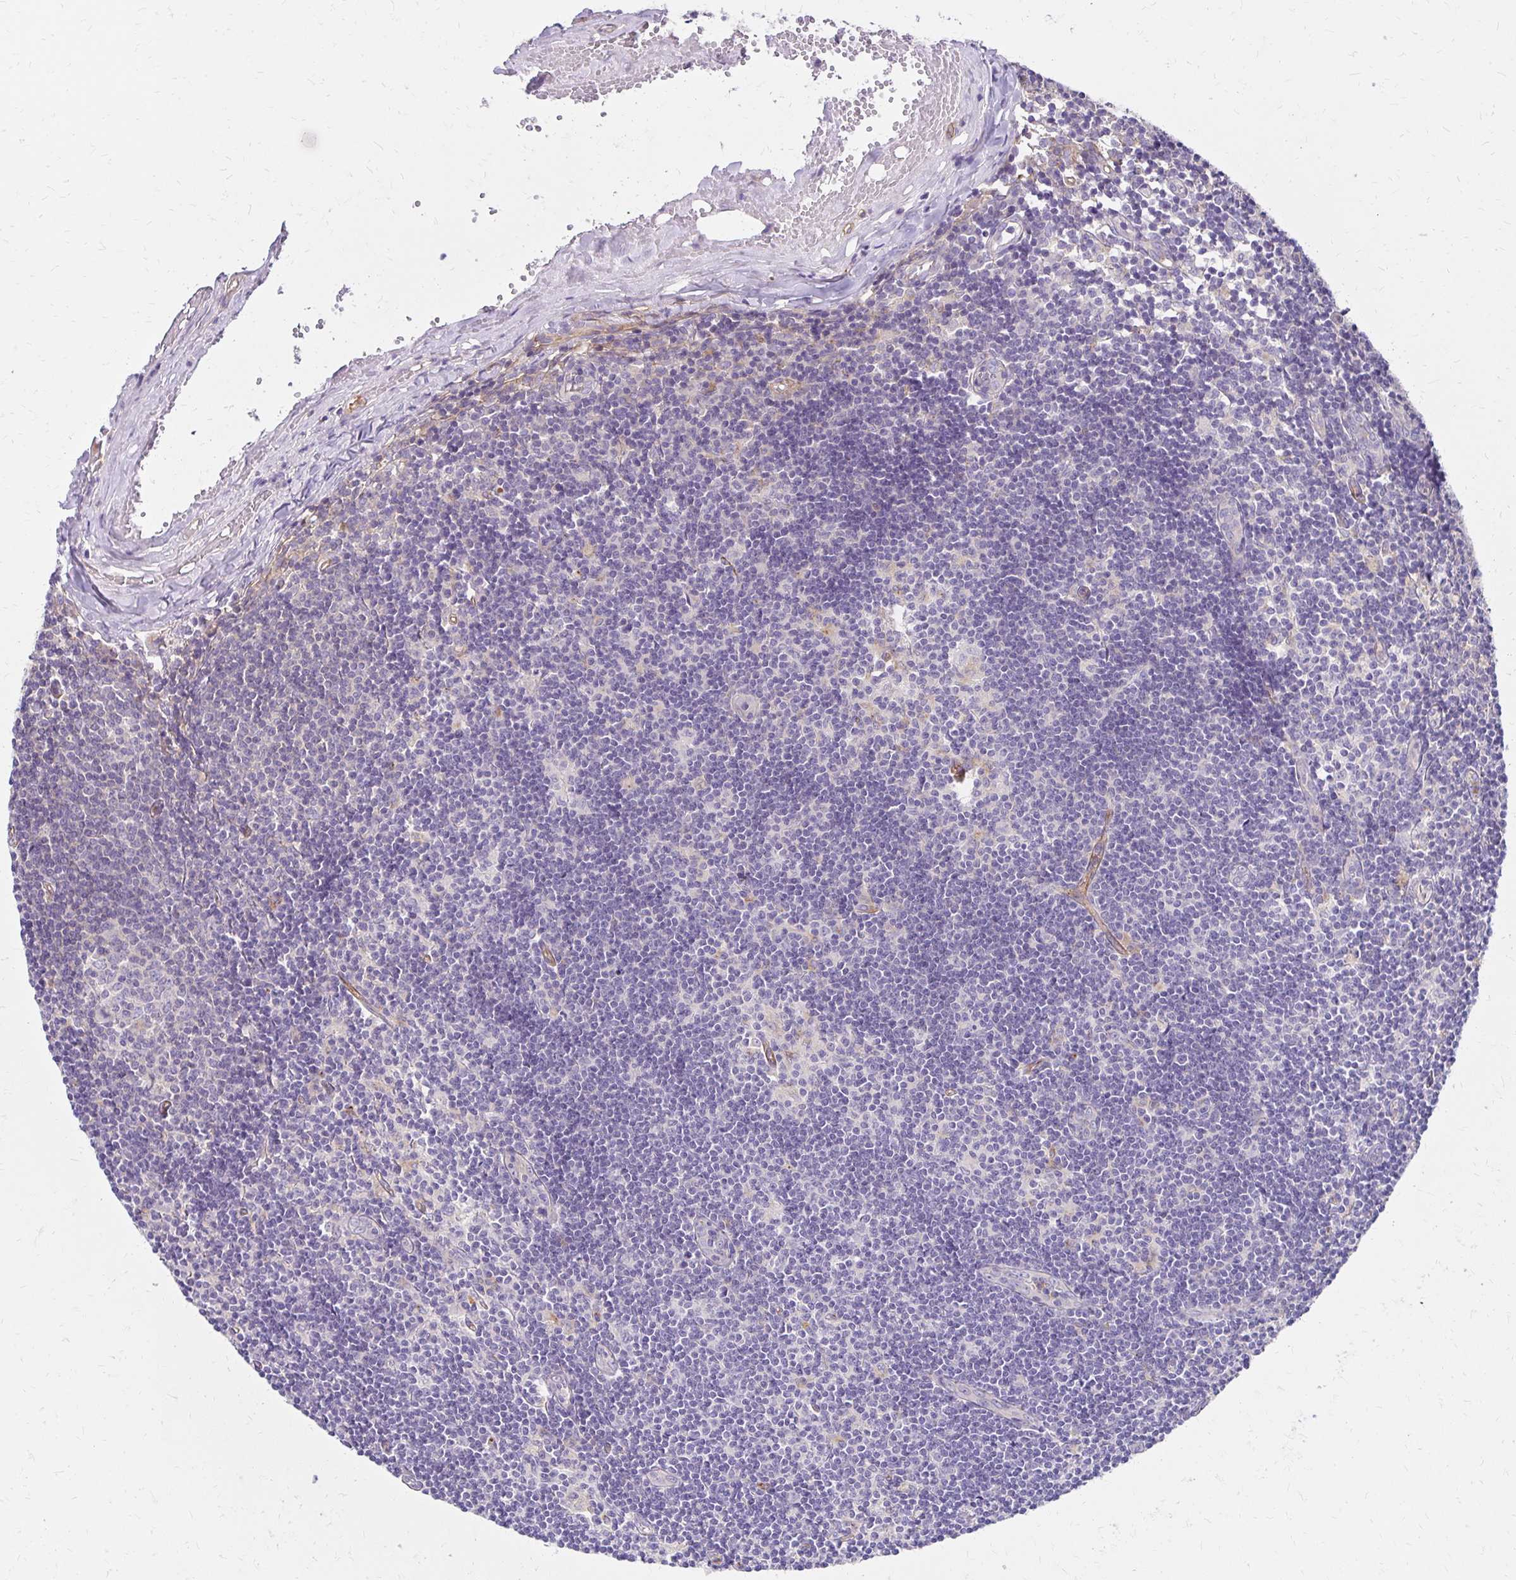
{"staining": {"intensity": "negative", "quantity": "none", "location": "none"}, "tissue": "lymph node", "cell_type": "Non-germinal center cells", "image_type": "normal", "snomed": [{"axis": "morphology", "description": "Normal tissue, NOS"}, {"axis": "topography", "description": "Lymph node"}], "caption": "This is an immunohistochemistry (IHC) photomicrograph of benign lymph node. There is no staining in non-germinal center cells.", "gene": "TTYH1", "patient": {"sex": "female", "age": 31}}